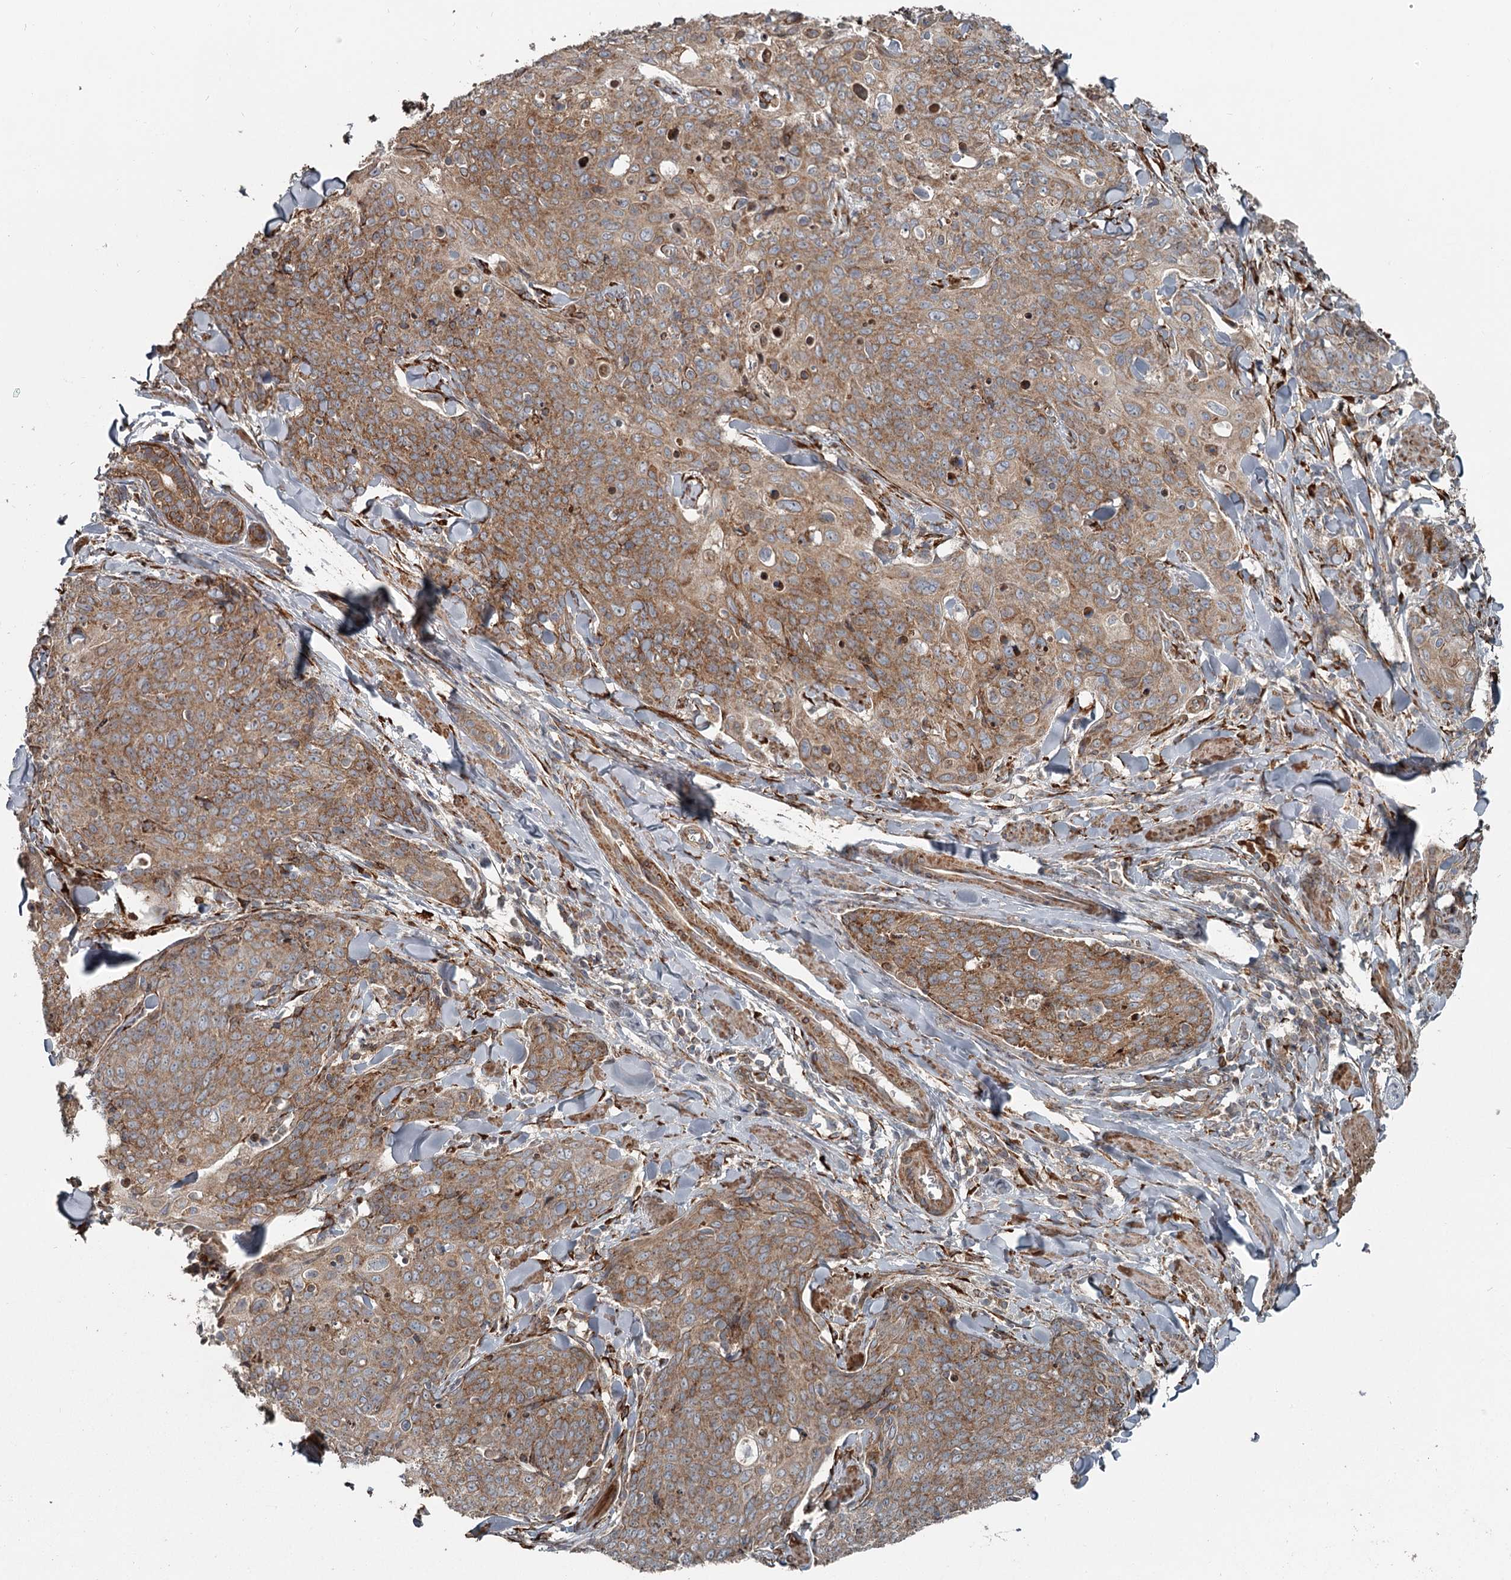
{"staining": {"intensity": "moderate", "quantity": ">75%", "location": "cytoplasmic/membranous"}, "tissue": "skin cancer", "cell_type": "Tumor cells", "image_type": "cancer", "snomed": [{"axis": "morphology", "description": "Squamous cell carcinoma, NOS"}, {"axis": "topography", "description": "Skin"}, {"axis": "topography", "description": "Vulva"}], "caption": "Protein expression by immunohistochemistry (IHC) shows moderate cytoplasmic/membranous staining in about >75% of tumor cells in skin cancer. (IHC, brightfield microscopy, high magnification).", "gene": "RASSF8", "patient": {"sex": "female", "age": 85}}